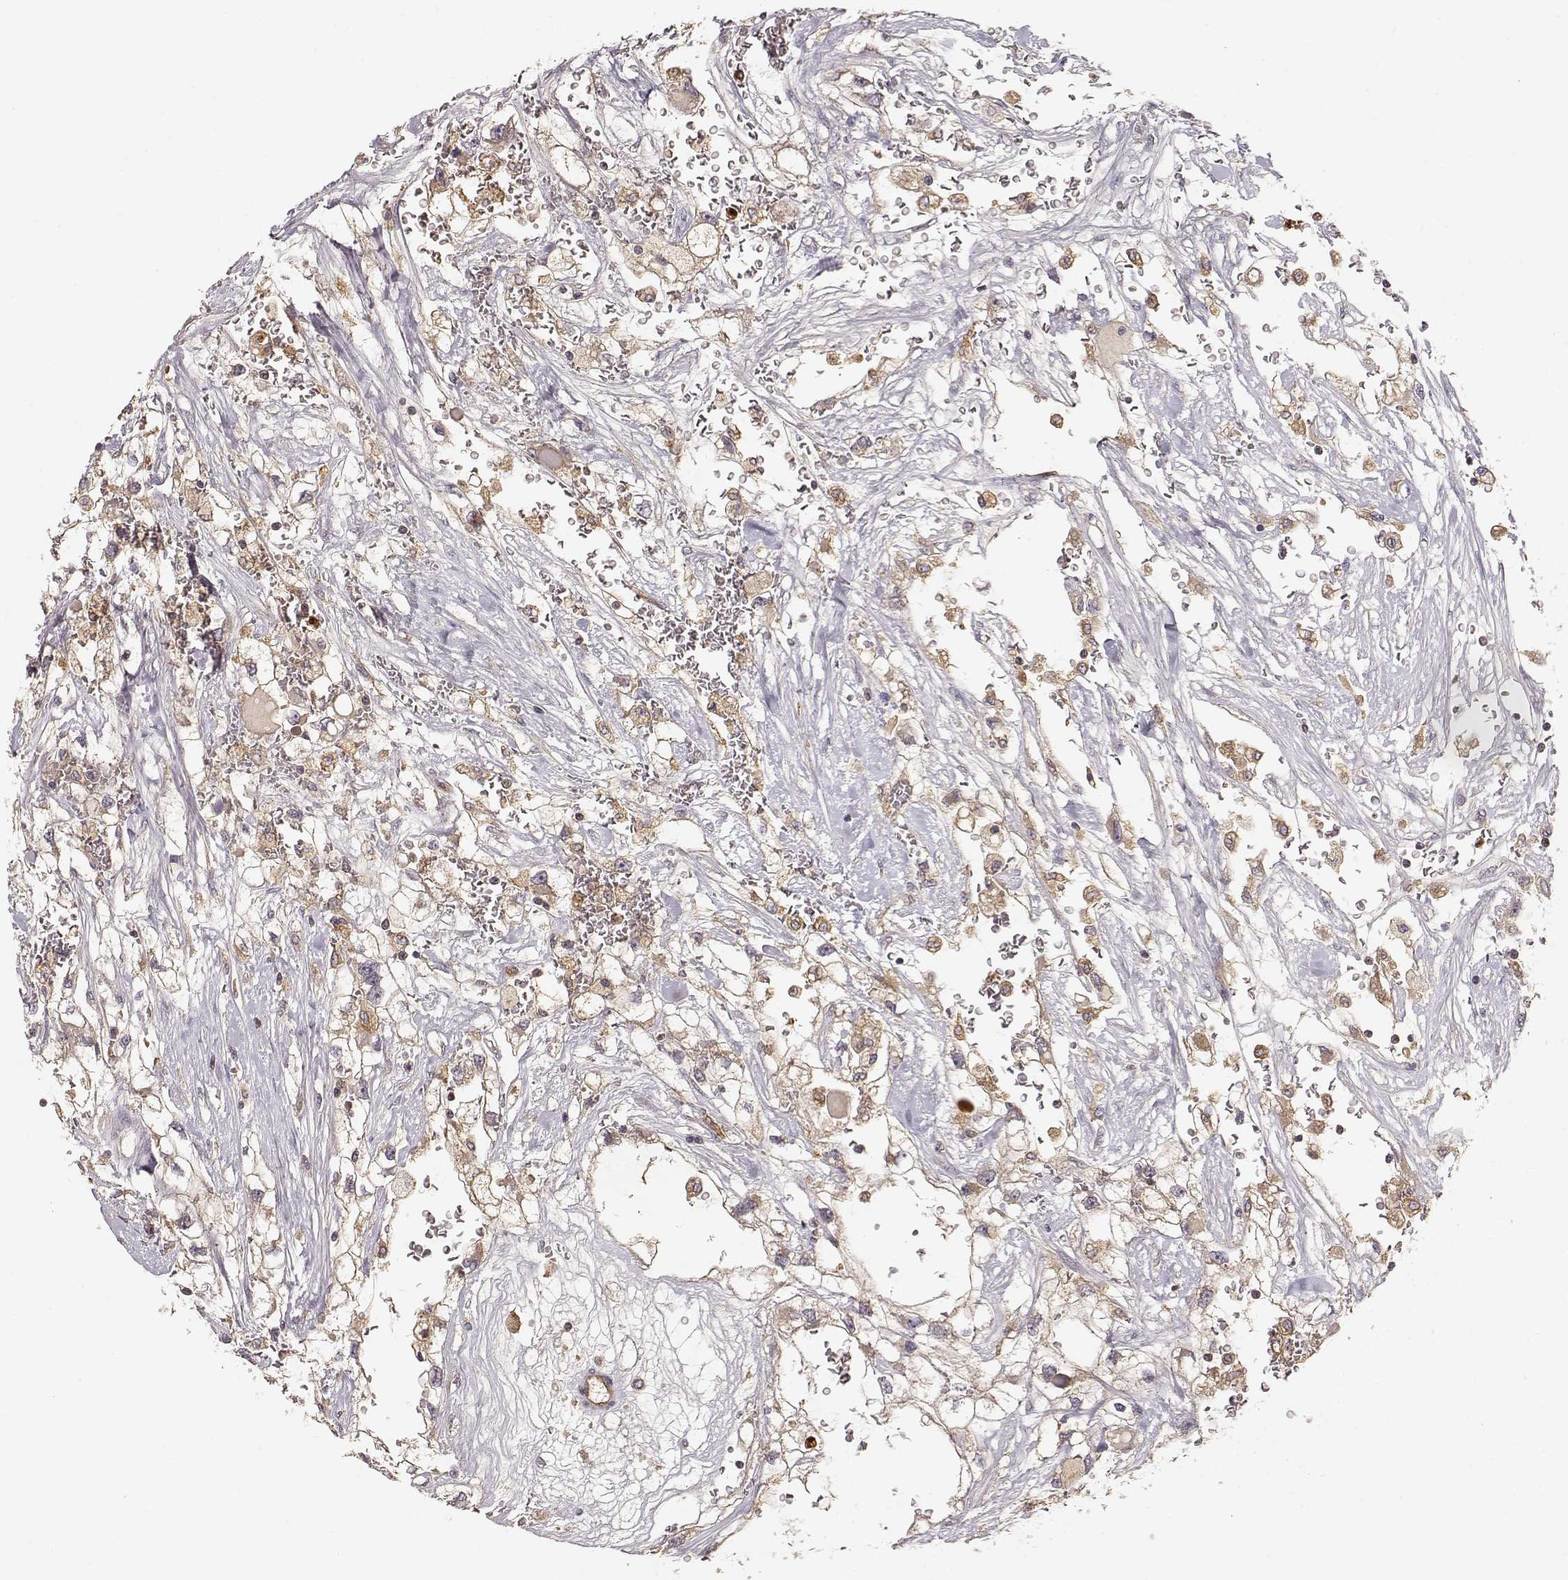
{"staining": {"intensity": "negative", "quantity": "none", "location": "none"}, "tissue": "renal cancer", "cell_type": "Tumor cells", "image_type": "cancer", "snomed": [{"axis": "morphology", "description": "Adenocarcinoma, NOS"}, {"axis": "topography", "description": "Kidney"}], "caption": "This is an immunohistochemistry image of human renal cancer. There is no positivity in tumor cells.", "gene": "ARHGEF2", "patient": {"sex": "male", "age": 59}}